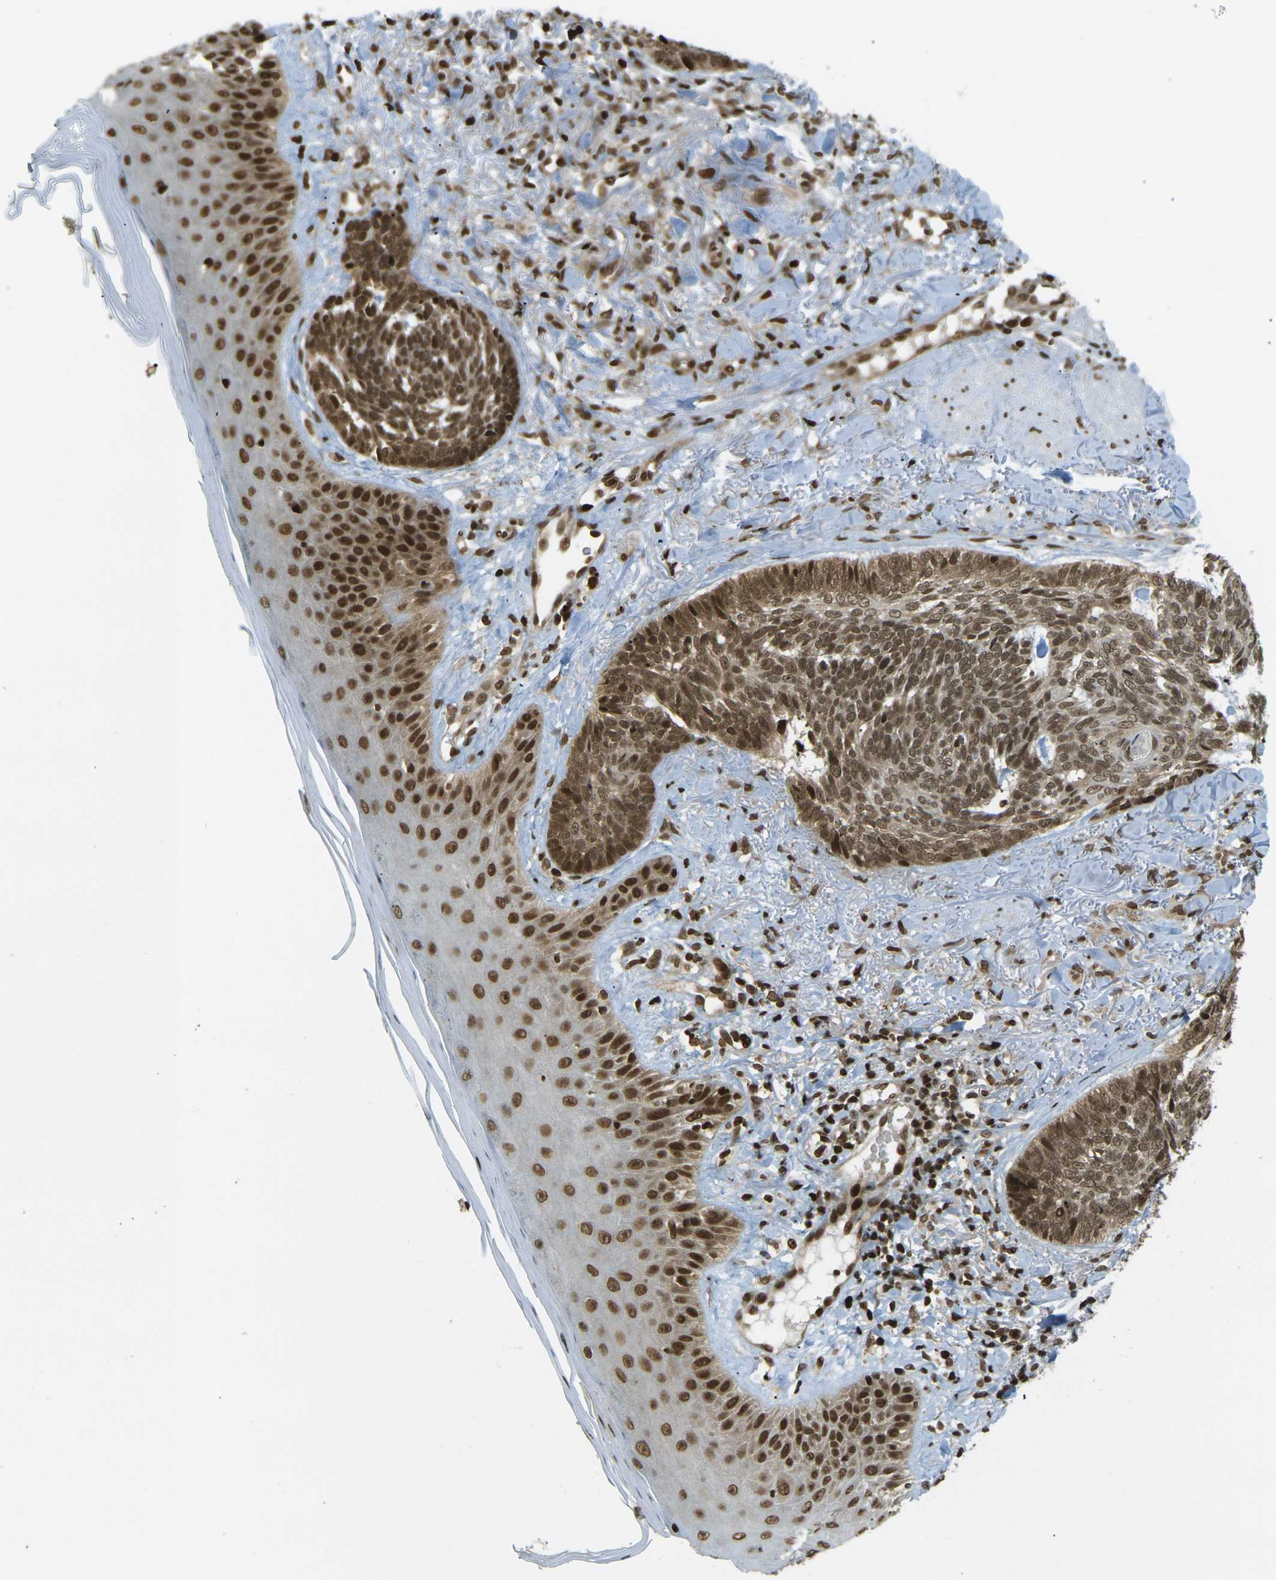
{"staining": {"intensity": "moderate", "quantity": ">75%", "location": "cytoplasmic/membranous,nuclear"}, "tissue": "skin cancer", "cell_type": "Tumor cells", "image_type": "cancer", "snomed": [{"axis": "morphology", "description": "Basal cell carcinoma"}, {"axis": "topography", "description": "Skin"}], "caption": "Immunohistochemical staining of human skin cancer shows moderate cytoplasmic/membranous and nuclear protein expression in about >75% of tumor cells.", "gene": "RUVBL2", "patient": {"sex": "male", "age": 43}}